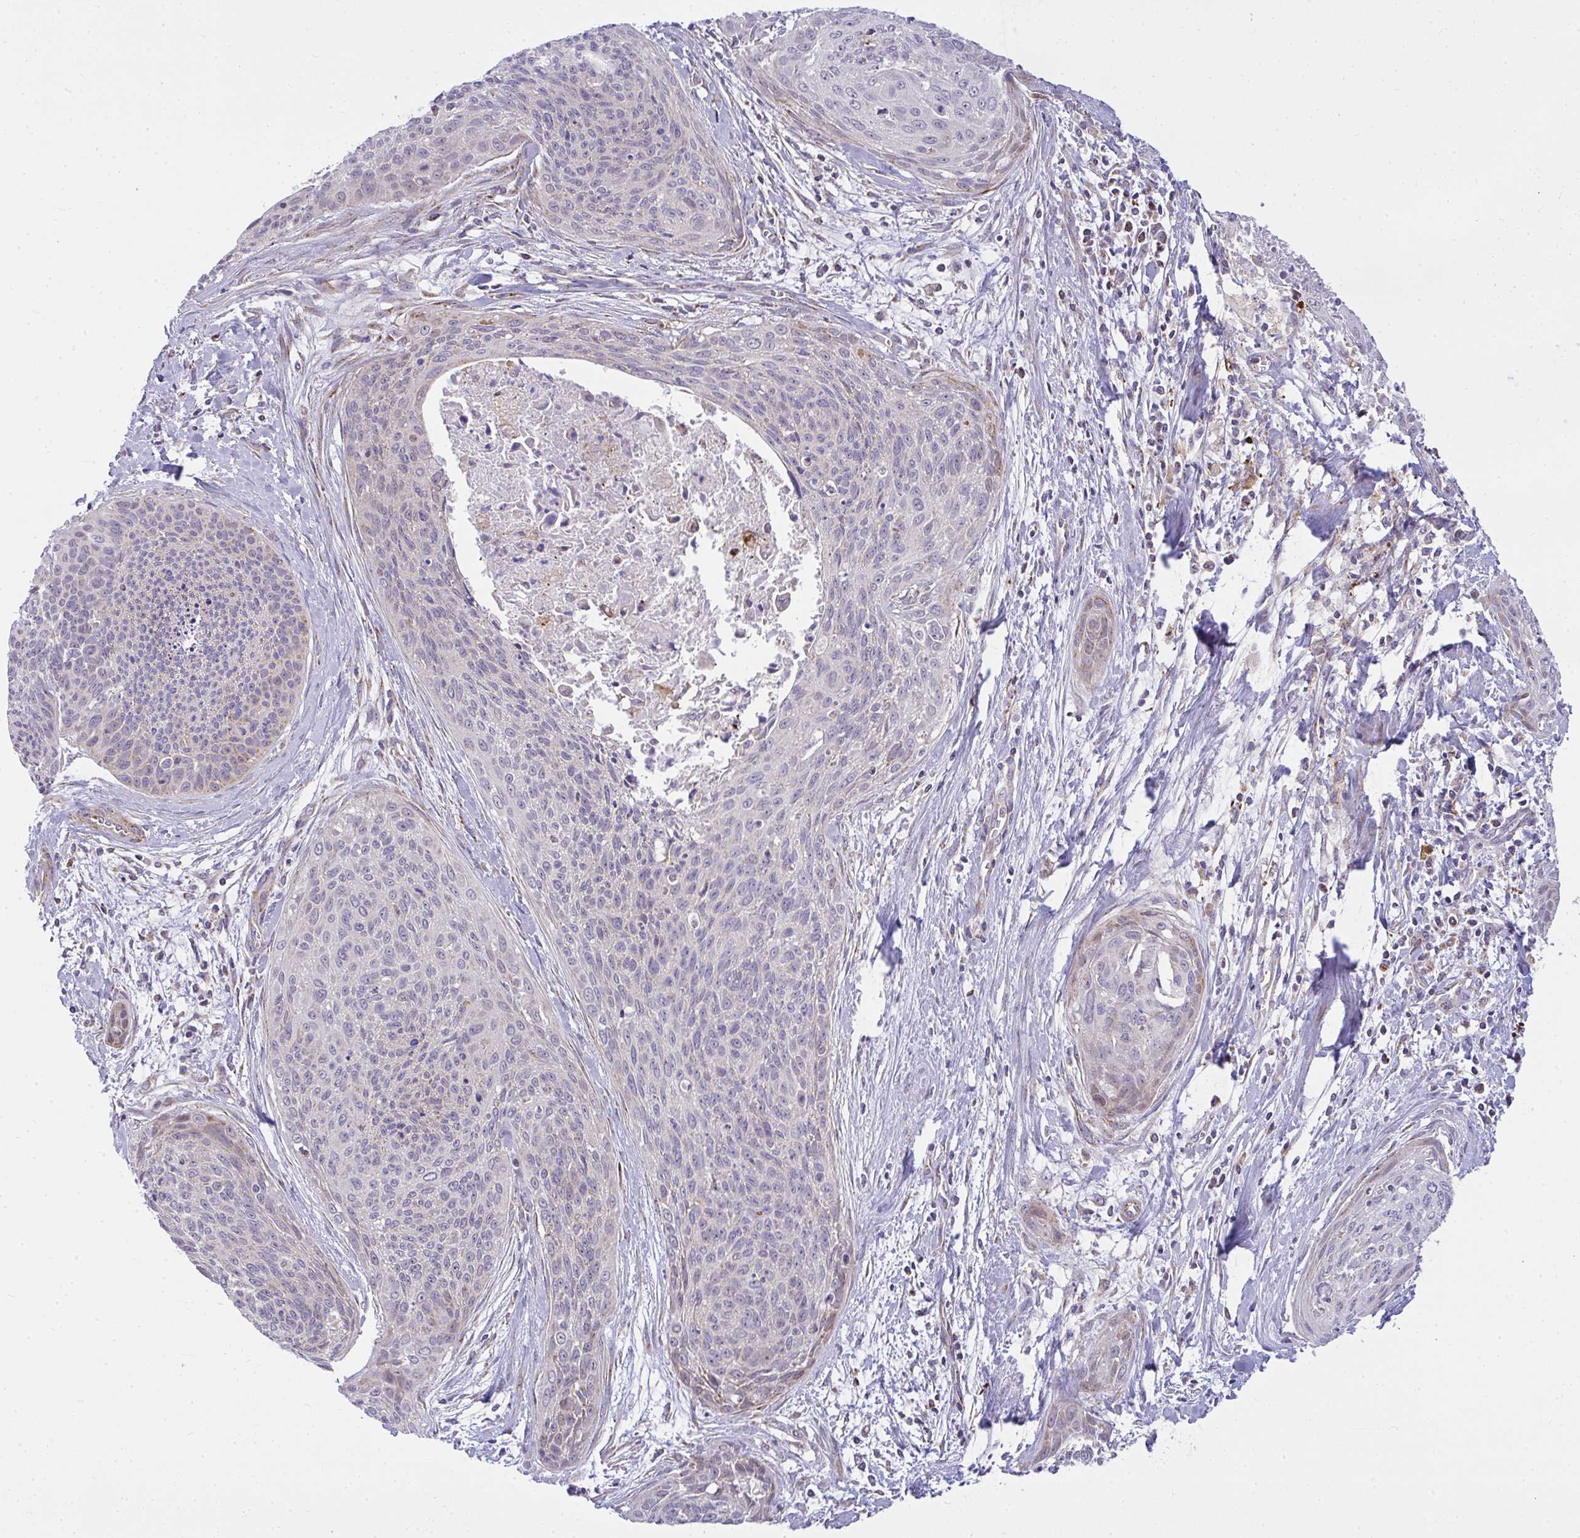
{"staining": {"intensity": "moderate", "quantity": "<25%", "location": "cytoplasmic/membranous"}, "tissue": "cervical cancer", "cell_type": "Tumor cells", "image_type": "cancer", "snomed": [{"axis": "morphology", "description": "Squamous cell carcinoma, NOS"}, {"axis": "topography", "description": "Cervix"}], "caption": "Protein expression analysis of cervical cancer (squamous cell carcinoma) displays moderate cytoplasmic/membranous expression in about <25% of tumor cells.", "gene": "SRRM4", "patient": {"sex": "female", "age": 55}}